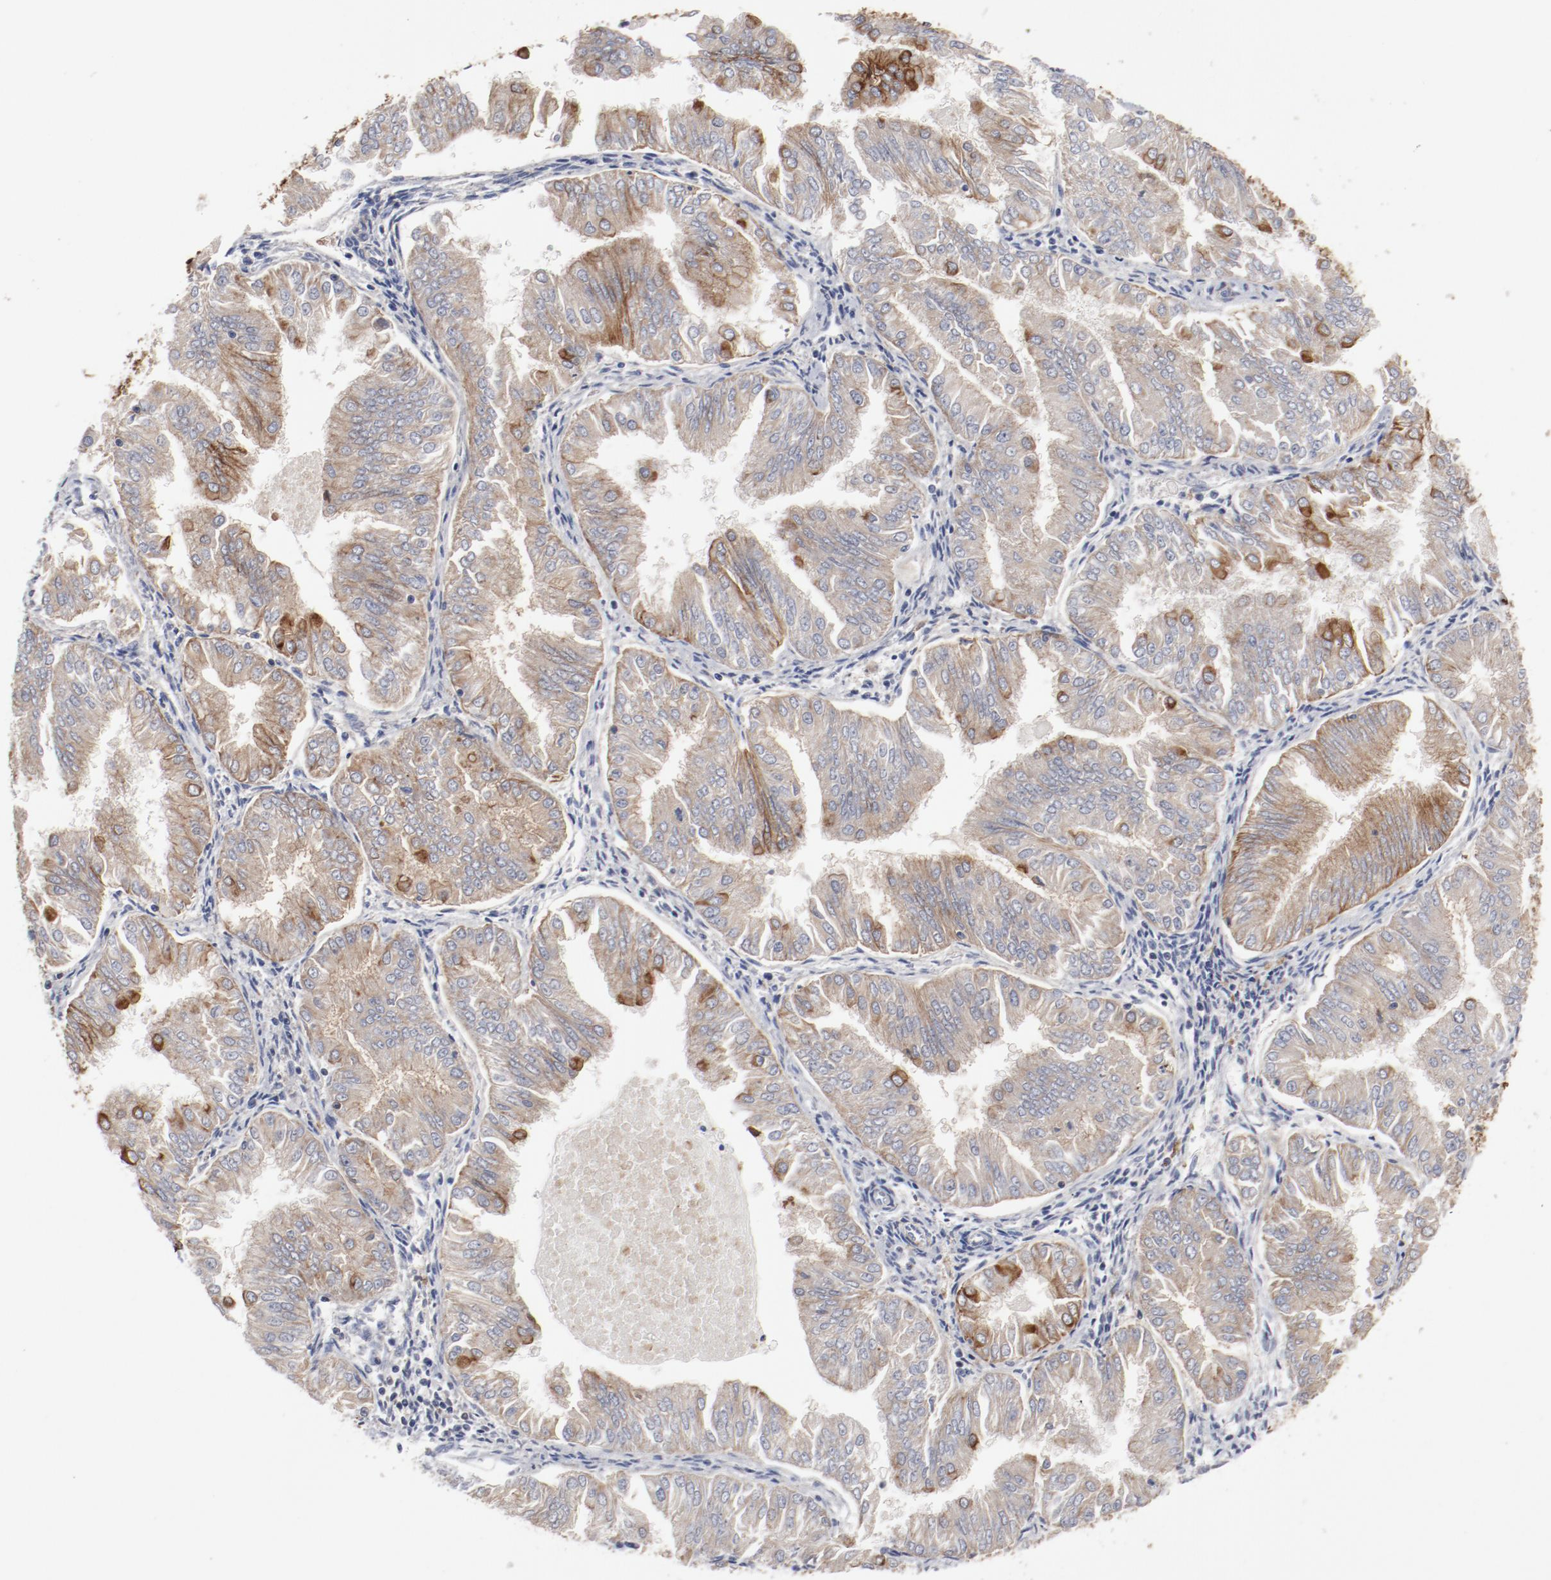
{"staining": {"intensity": "moderate", "quantity": ">75%", "location": "cytoplasmic/membranous"}, "tissue": "endometrial cancer", "cell_type": "Tumor cells", "image_type": "cancer", "snomed": [{"axis": "morphology", "description": "Adenocarcinoma, NOS"}, {"axis": "topography", "description": "Endometrium"}], "caption": "IHC of human endometrial cancer displays medium levels of moderate cytoplasmic/membranous staining in approximately >75% of tumor cells.", "gene": "TSPAN6", "patient": {"sex": "female", "age": 53}}